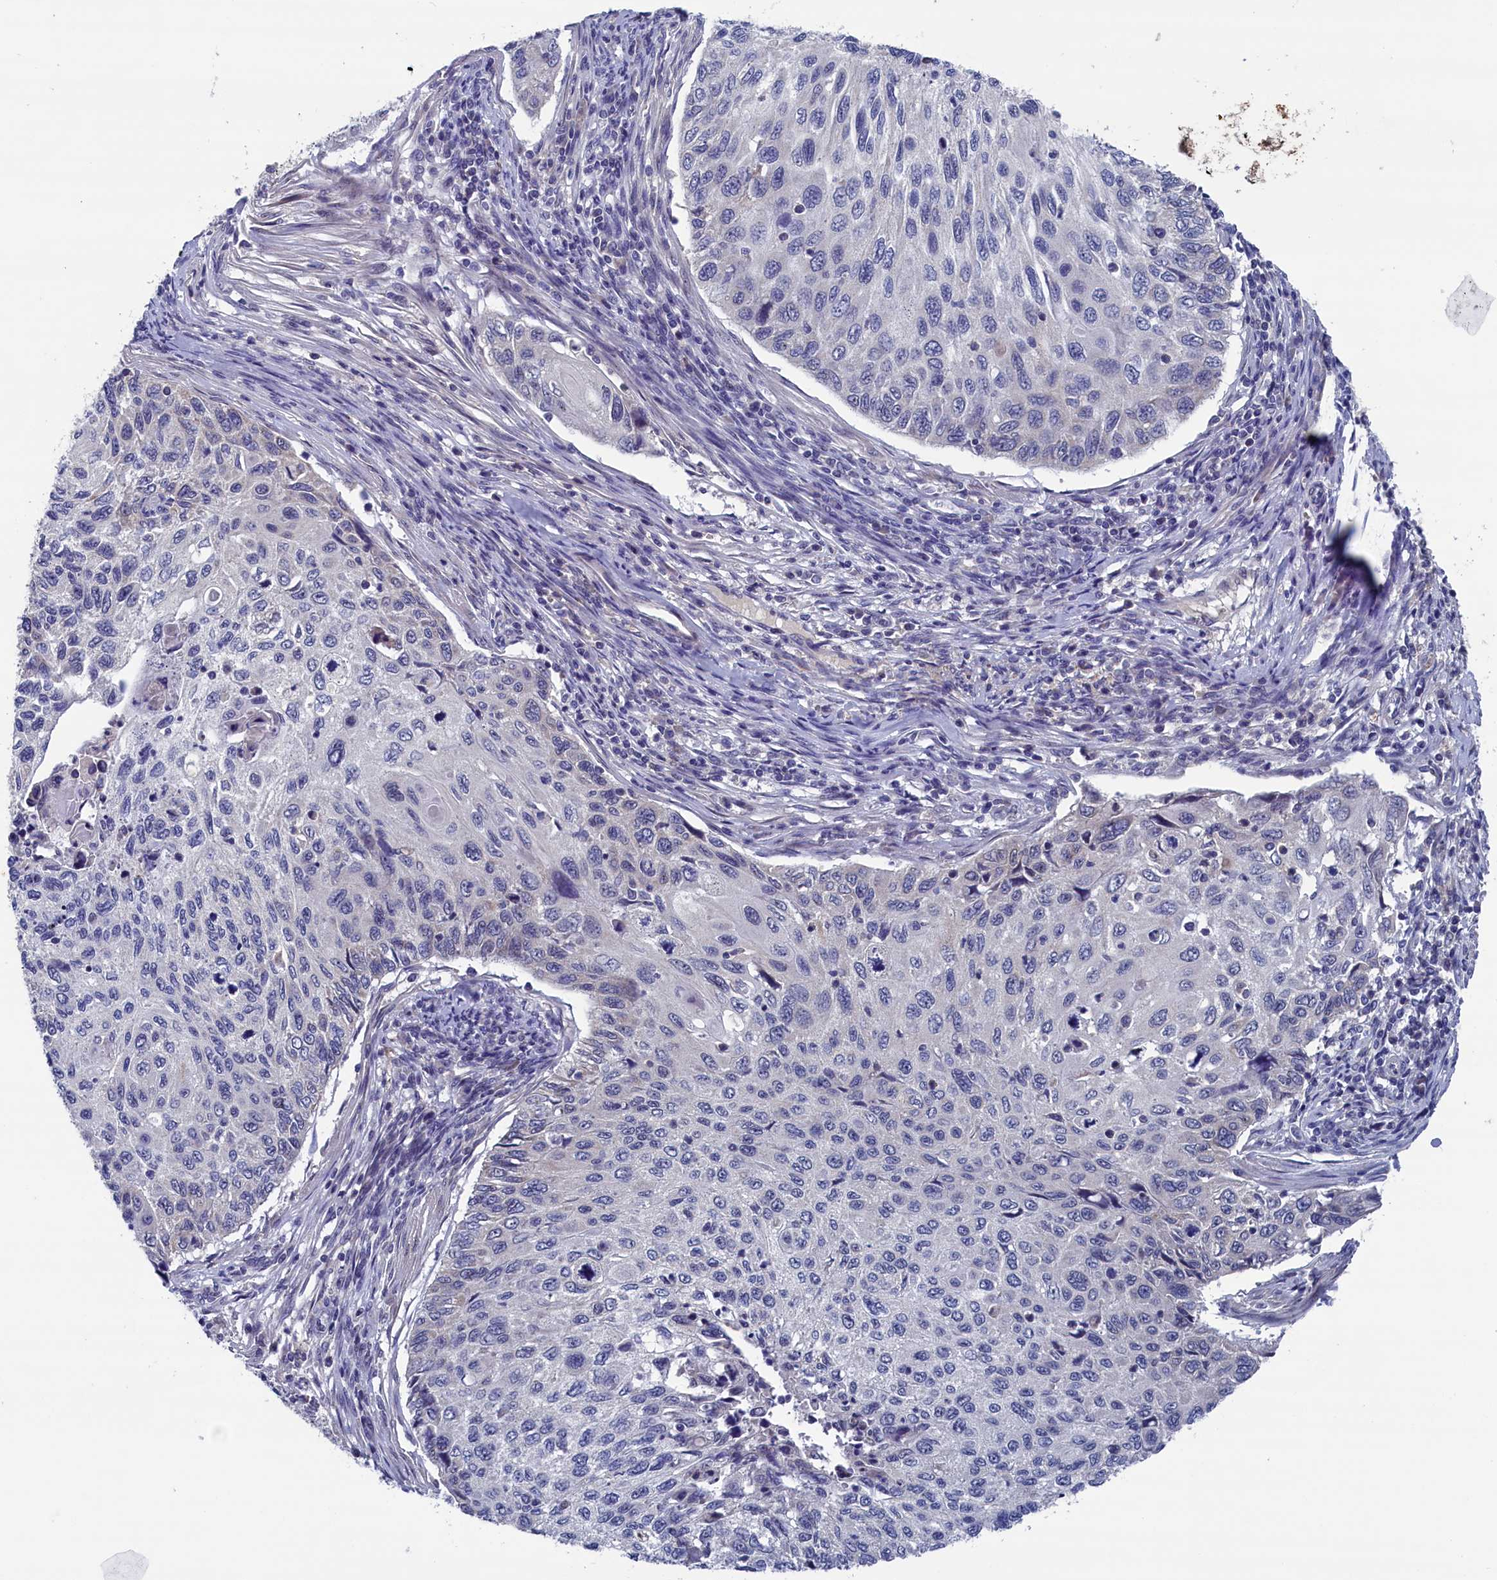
{"staining": {"intensity": "negative", "quantity": "none", "location": "none"}, "tissue": "cervical cancer", "cell_type": "Tumor cells", "image_type": "cancer", "snomed": [{"axis": "morphology", "description": "Squamous cell carcinoma, NOS"}, {"axis": "topography", "description": "Cervix"}], "caption": "Cervical squamous cell carcinoma was stained to show a protein in brown. There is no significant expression in tumor cells.", "gene": "SPATA13", "patient": {"sex": "female", "age": 70}}